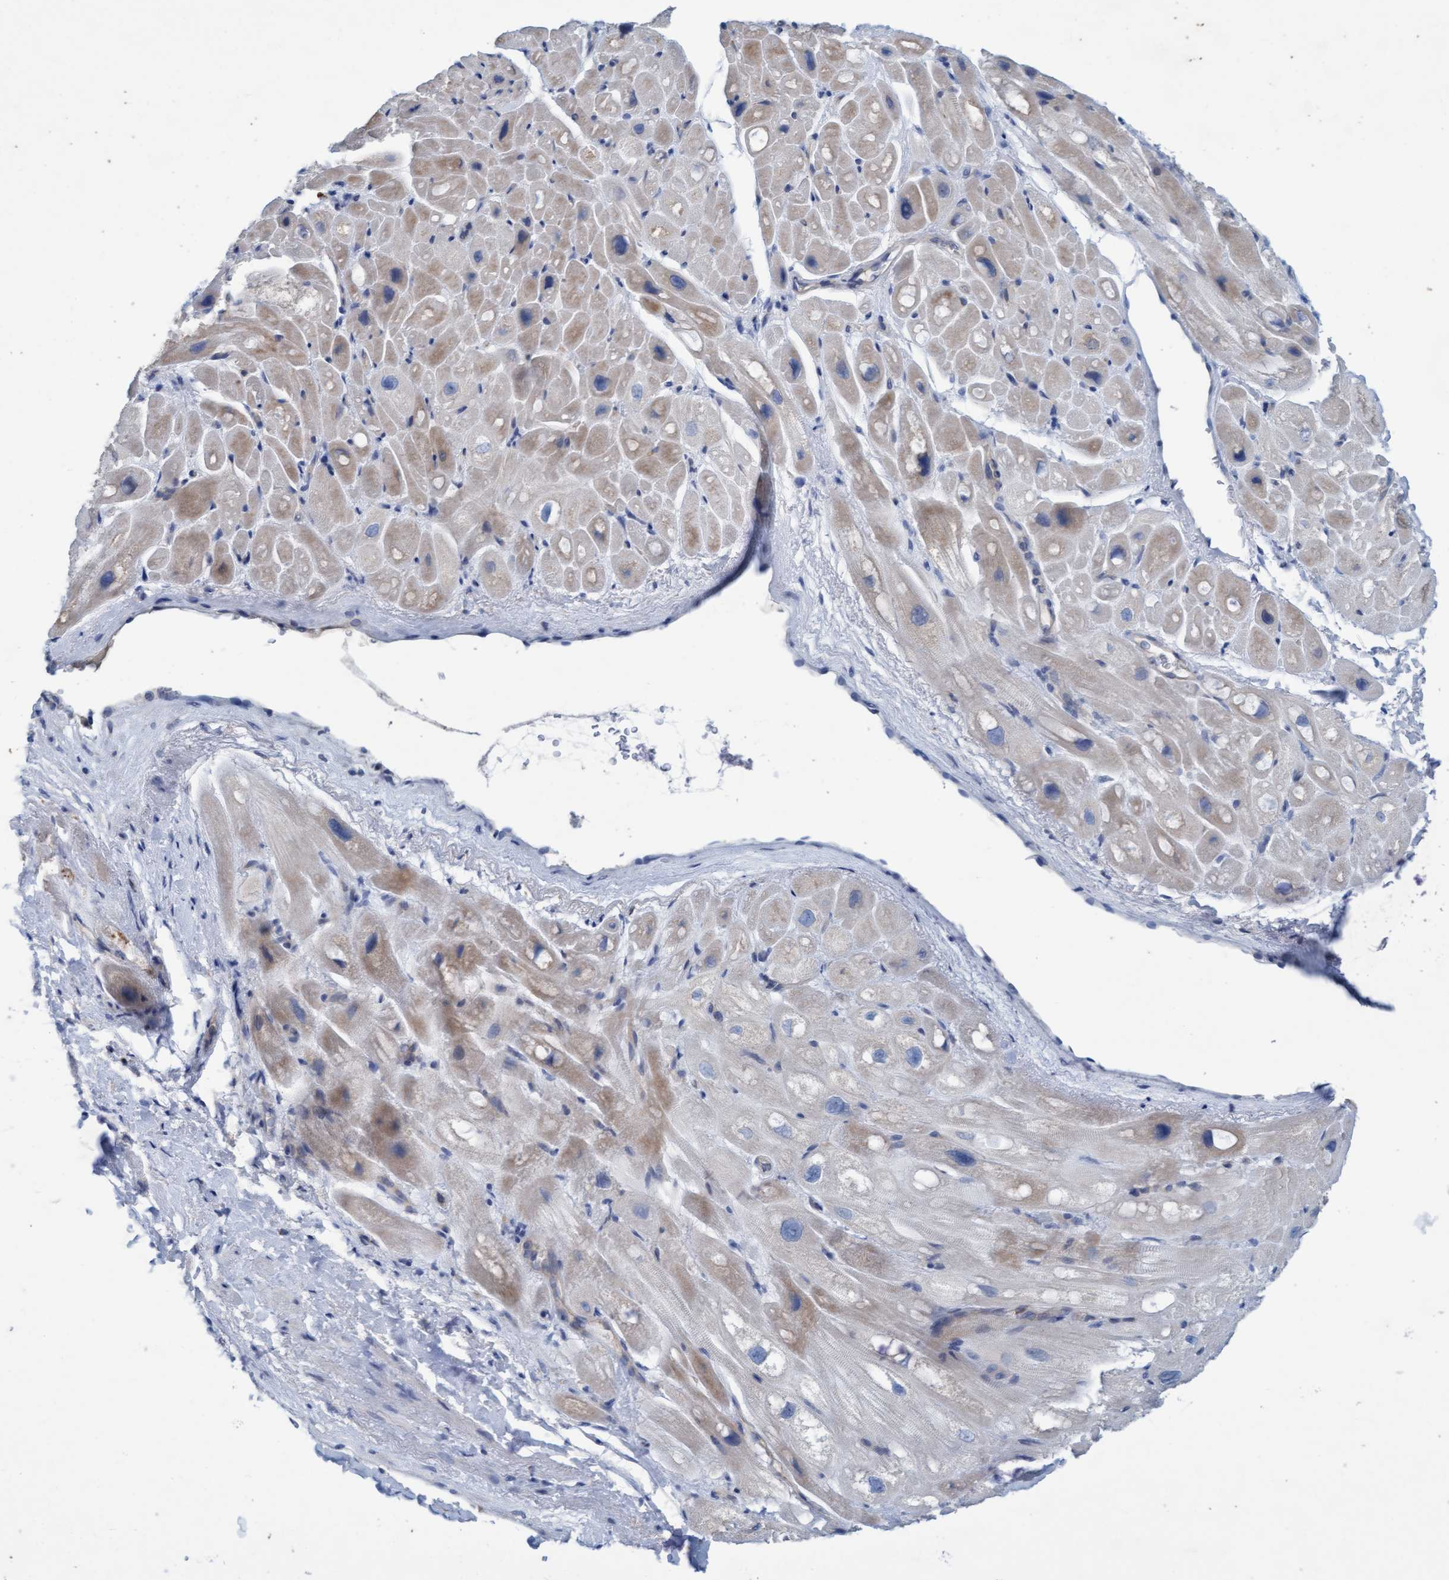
{"staining": {"intensity": "weak", "quantity": "25%-75%", "location": "cytoplasmic/membranous"}, "tissue": "heart muscle", "cell_type": "Cardiomyocytes", "image_type": "normal", "snomed": [{"axis": "morphology", "description": "Normal tissue, NOS"}, {"axis": "topography", "description": "Heart"}], "caption": "A photomicrograph of heart muscle stained for a protein reveals weak cytoplasmic/membranous brown staining in cardiomyocytes.", "gene": "SIGIRR", "patient": {"sex": "male", "age": 49}}